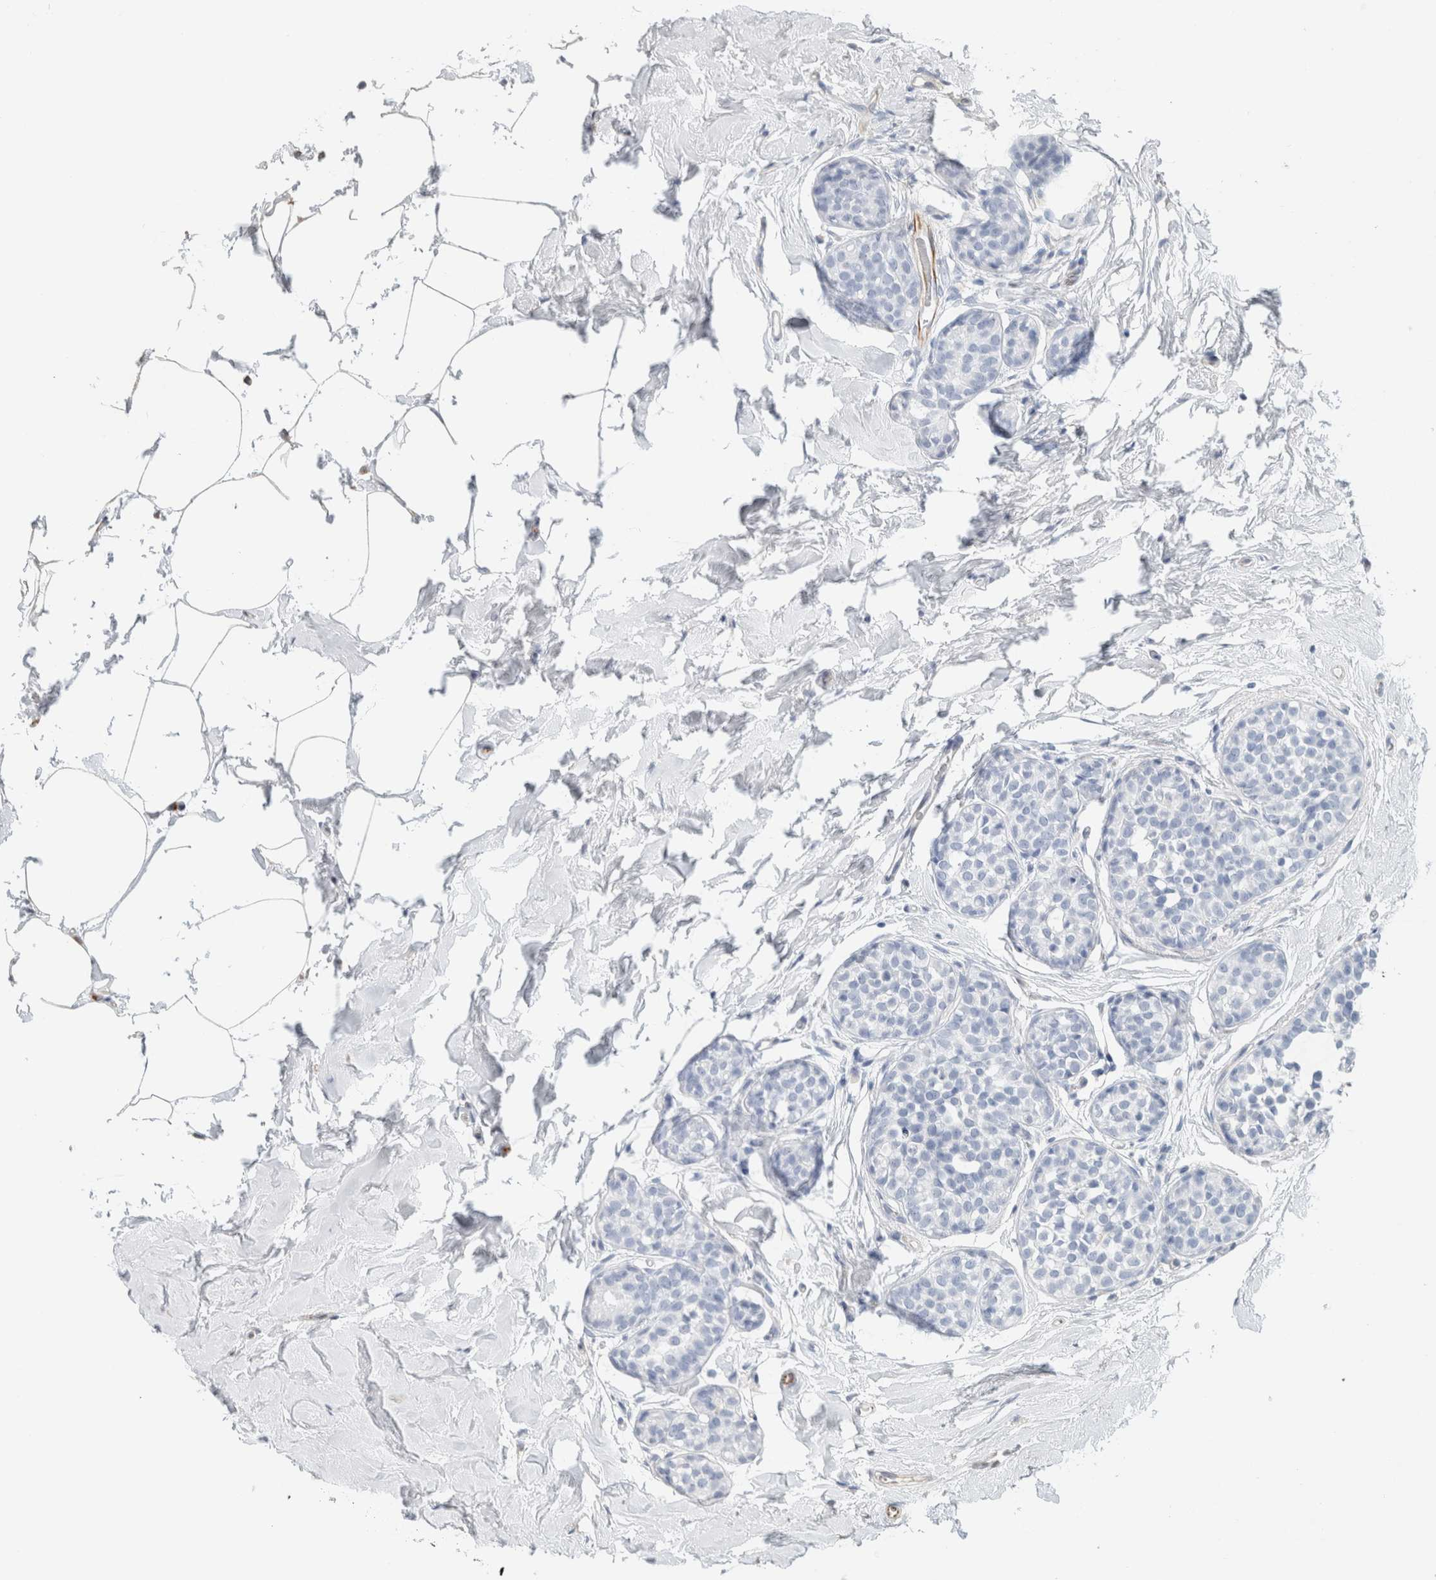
{"staining": {"intensity": "negative", "quantity": "none", "location": "none"}, "tissue": "breast cancer", "cell_type": "Tumor cells", "image_type": "cancer", "snomed": [{"axis": "morphology", "description": "Duct carcinoma"}, {"axis": "topography", "description": "Breast"}], "caption": "An IHC image of breast cancer (invasive ductal carcinoma) is shown. There is no staining in tumor cells of breast cancer (invasive ductal carcinoma).", "gene": "LY86", "patient": {"sex": "female", "age": 55}}